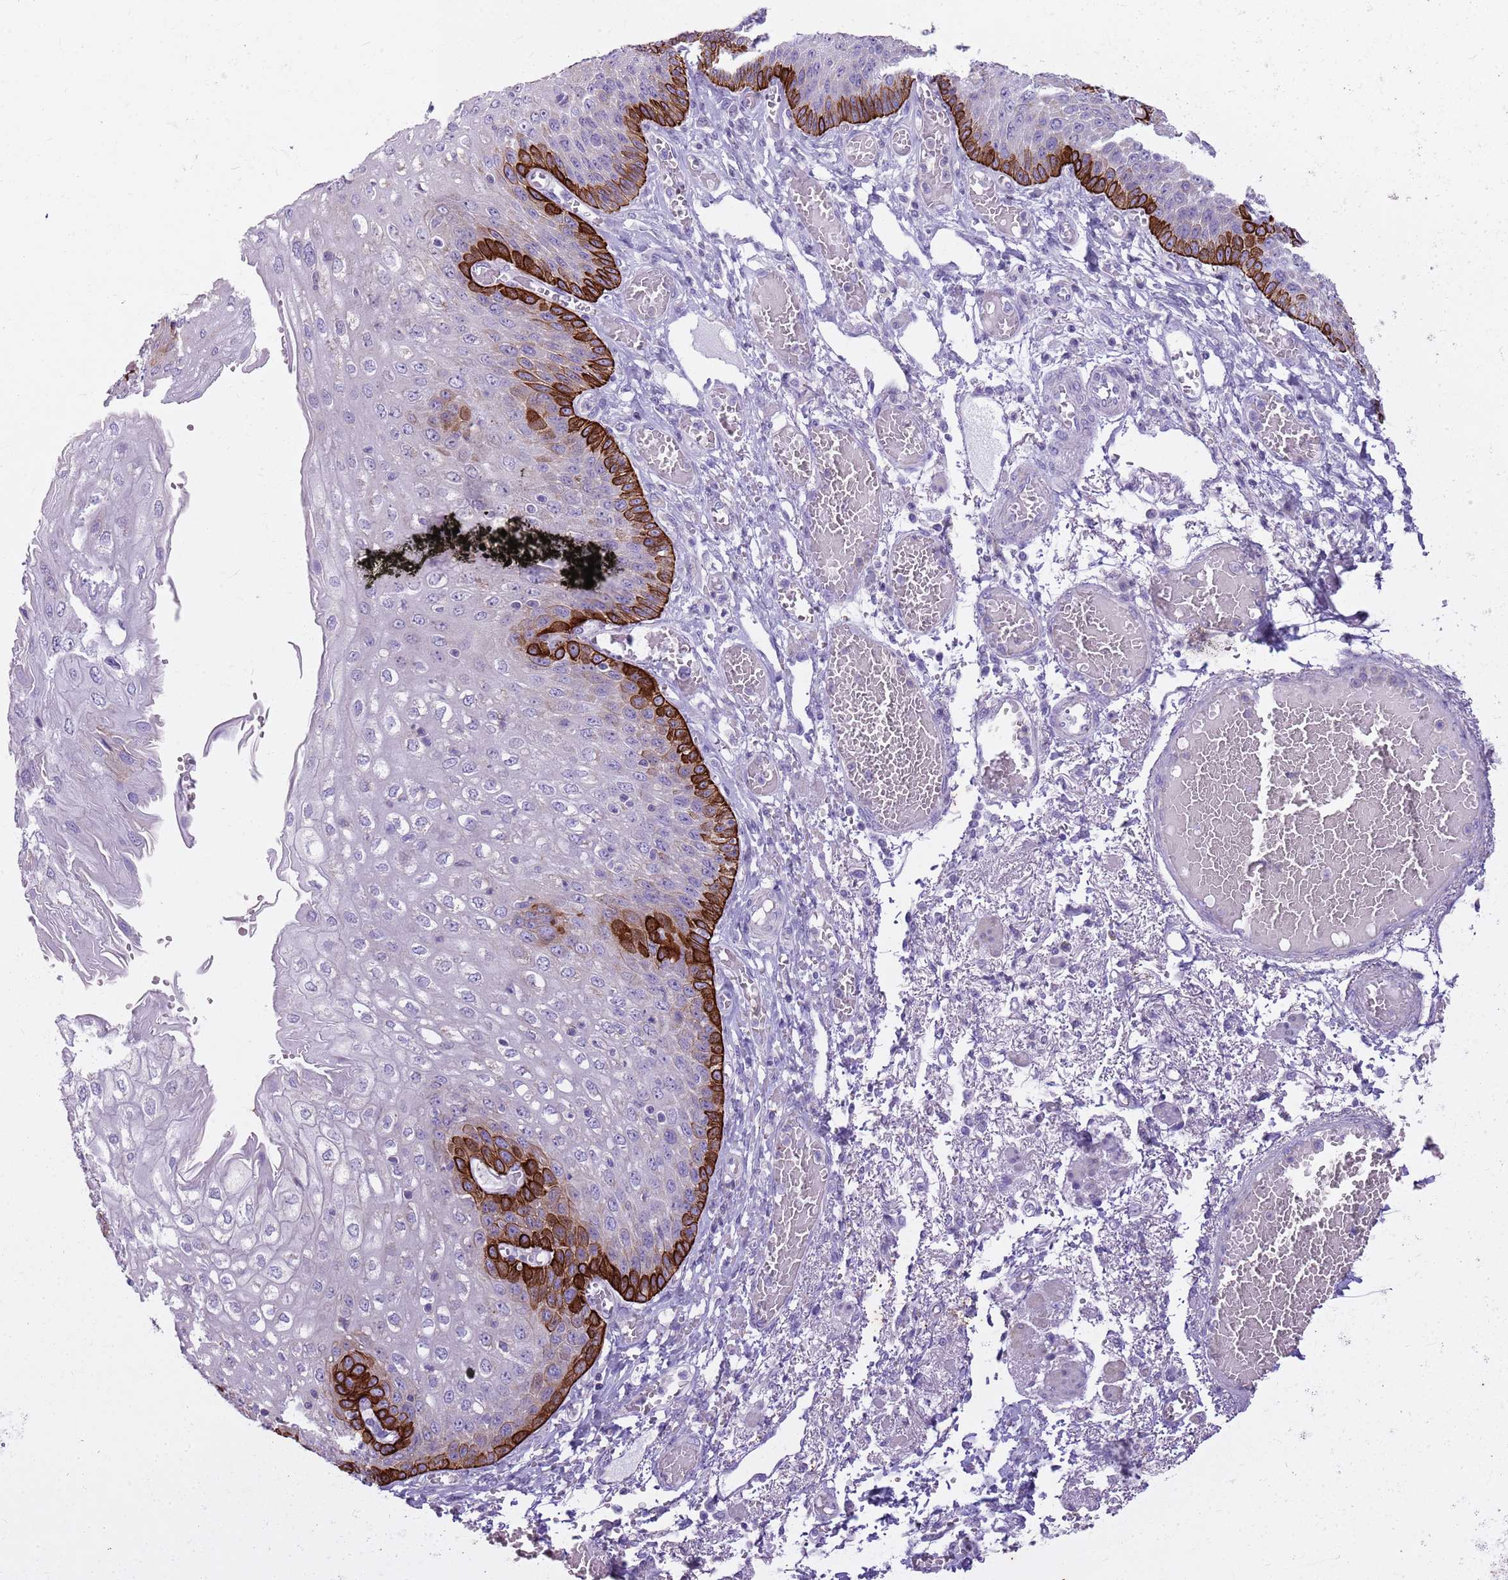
{"staining": {"intensity": "strong", "quantity": "<25%", "location": "cytoplasmic/membranous"}, "tissue": "esophagus", "cell_type": "Squamous epithelial cells", "image_type": "normal", "snomed": [{"axis": "morphology", "description": "Normal tissue, NOS"}, {"axis": "topography", "description": "Esophagus"}], "caption": "Immunohistochemistry micrograph of unremarkable esophagus stained for a protein (brown), which reveals medium levels of strong cytoplasmic/membranous expression in approximately <25% of squamous epithelial cells.", "gene": "CNPPD1", "patient": {"sex": "male", "age": 81}}